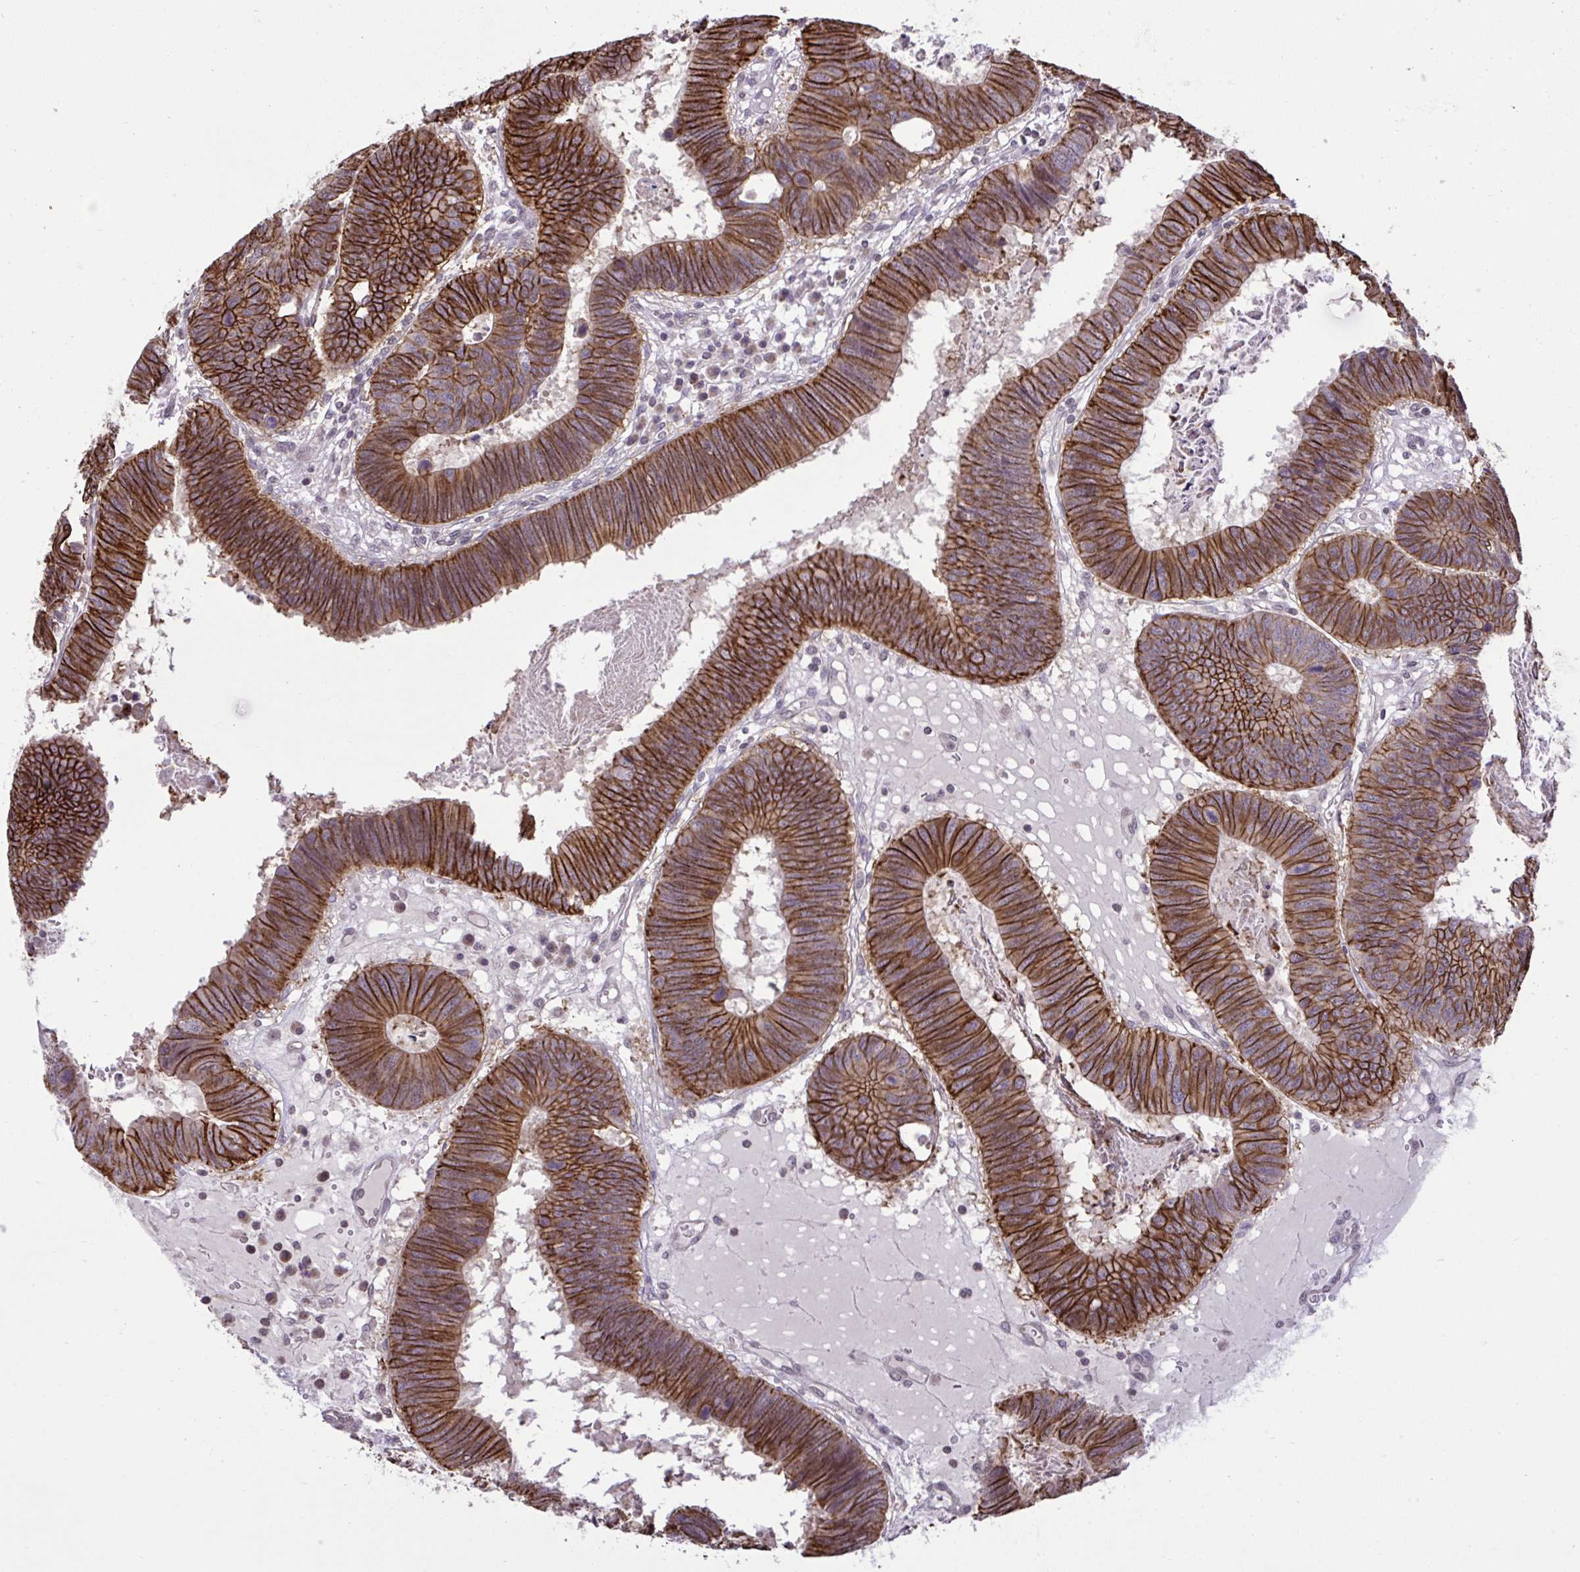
{"staining": {"intensity": "strong", "quantity": ">75%", "location": "cytoplasmic/membranous"}, "tissue": "colorectal cancer", "cell_type": "Tumor cells", "image_type": "cancer", "snomed": [{"axis": "morphology", "description": "Adenocarcinoma, NOS"}, {"axis": "topography", "description": "Colon"}], "caption": "Strong cytoplasmic/membranous protein expression is present in about >75% of tumor cells in adenocarcinoma (colorectal).", "gene": "CYP20A1", "patient": {"sex": "male", "age": 62}}